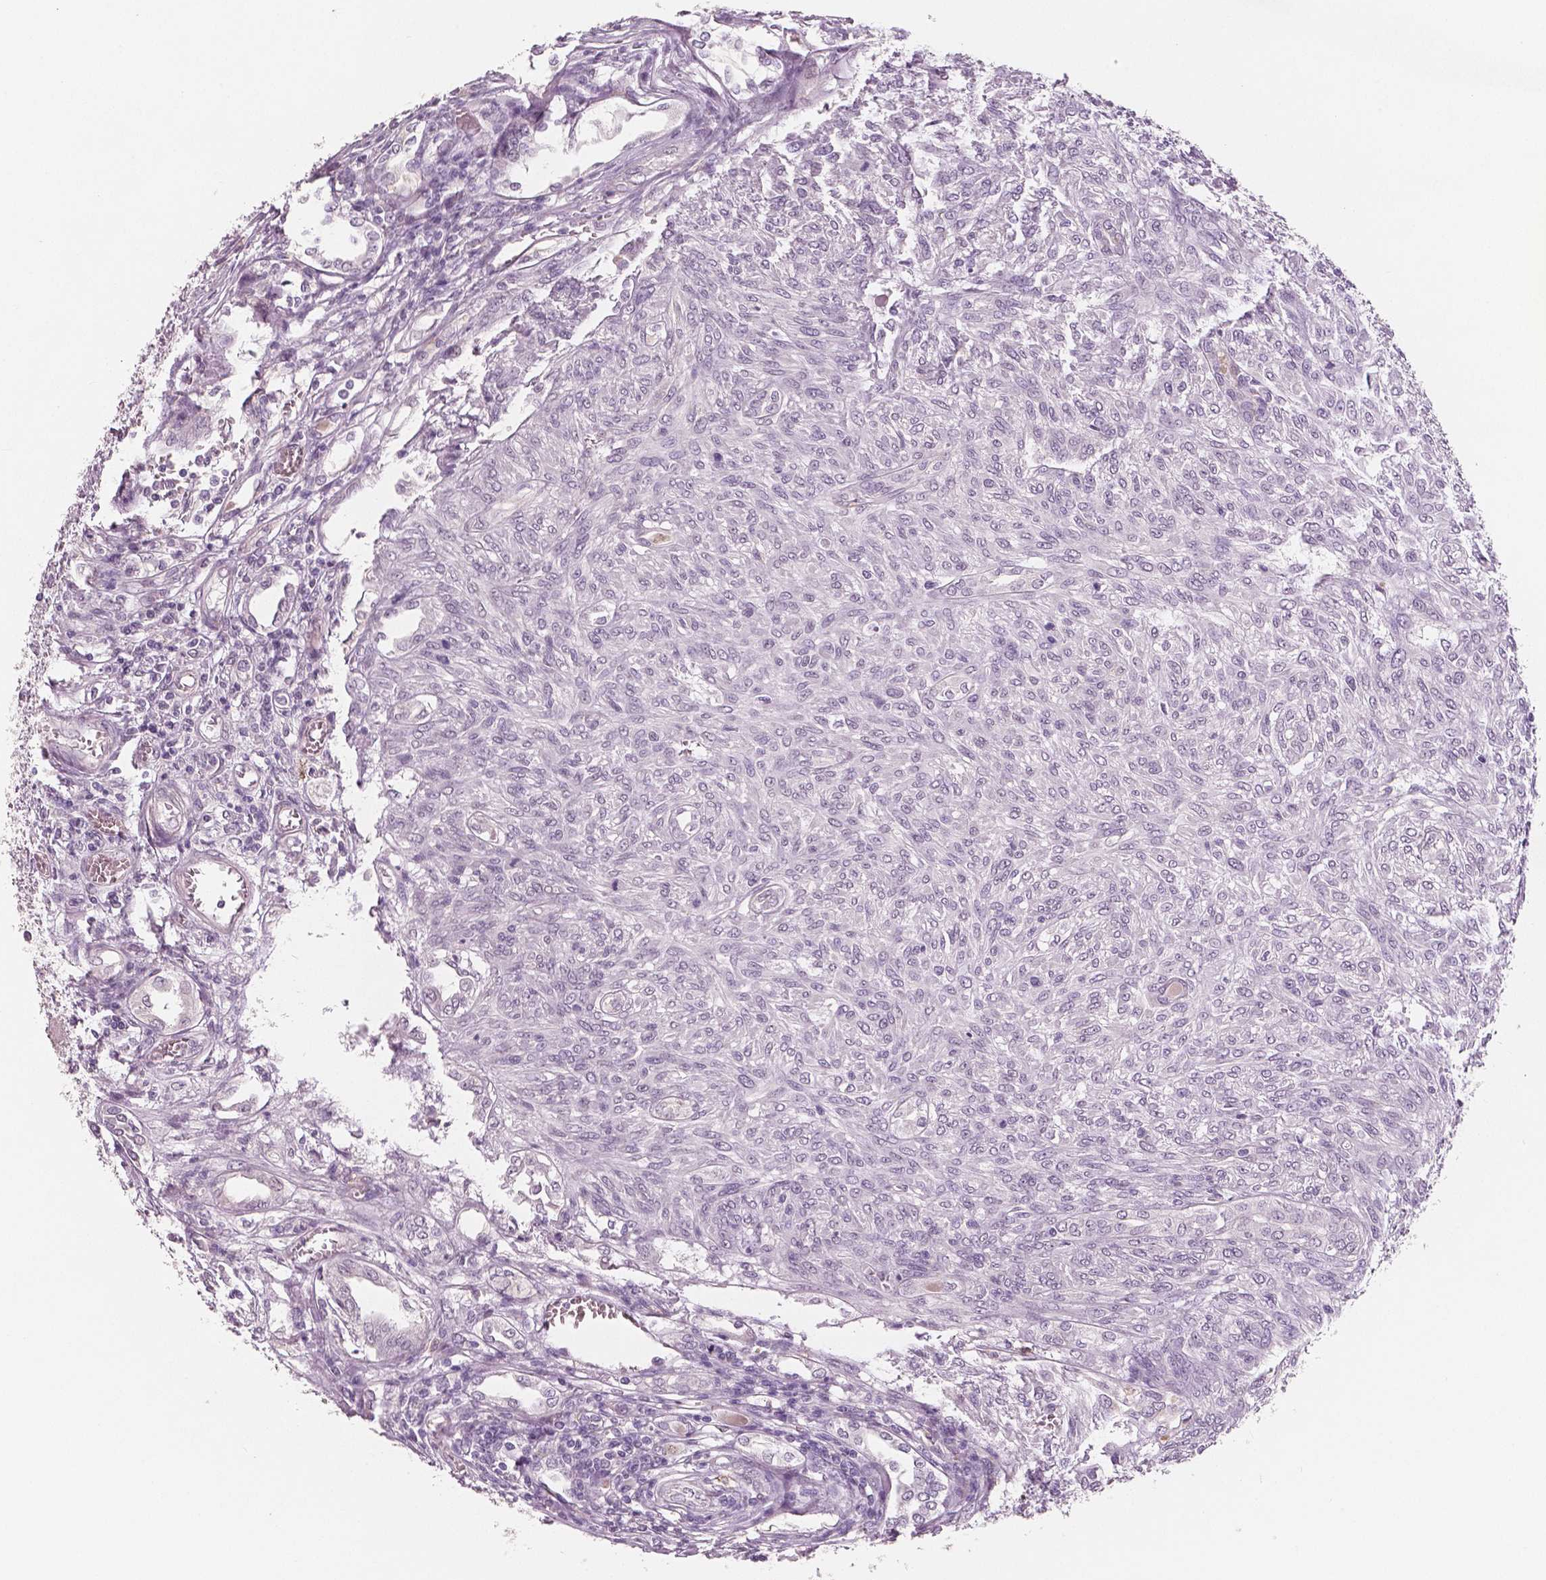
{"staining": {"intensity": "negative", "quantity": "none", "location": "none"}, "tissue": "renal cancer", "cell_type": "Tumor cells", "image_type": "cancer", "snomed": [{"axis": "morphology", "description": "Adenocarcinoma, NOS"}, {"axis": "topography", "description": "Kidney"}], "caption": "Renal cancer was stained to show a protein in brown. There is no significant expression in tumor cells. (Stains: DAB (3,3'-diaminobenzidine) immunohistochemistry (IHC) with hematoxylin counter stain, Microscopy: brightfield microscopy at high magnification).", "gene": "KIT", "patient": {"sex": "male", "age": 58}}